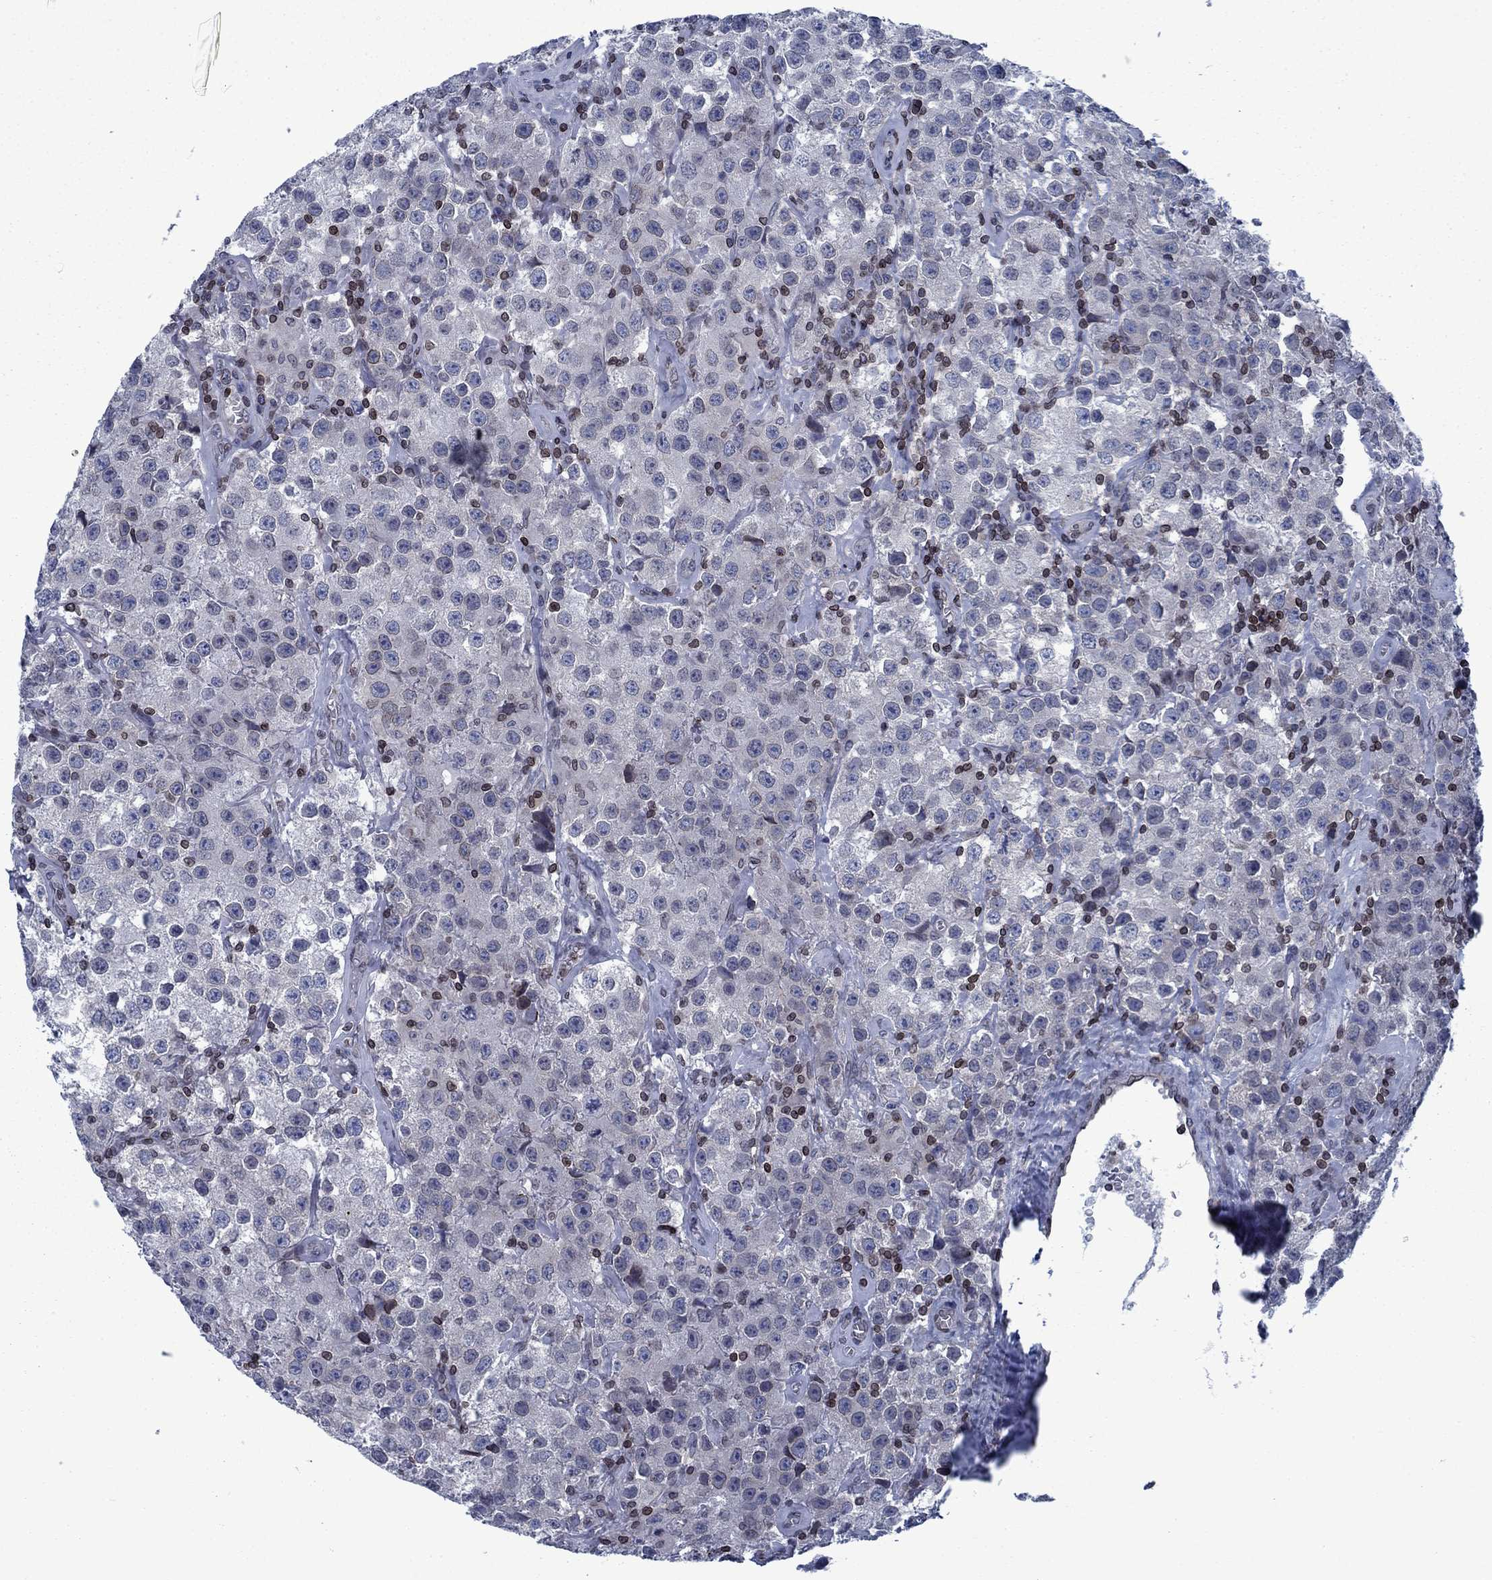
{"staining": {"intensity": "negative", "quantity": "none", "location": "none"}, "tissue": "testis cancer", "cell_type": "Tumor cells", "image_type": "cancer", "snomed": [{"axis": "morphology", "description": "Seminoma, NOS"}, {"axis": "topography", "description": "Testis"}], "caption": "Immunohistochemistry (IHC) histopathology image of testis cancer (seminoma) stained for a protein (brown), which reveals no expression in tumor cells. Nuclei are stained in blue.", "gene": "SLA", "patient": {"sex": "male", "age": 52}}